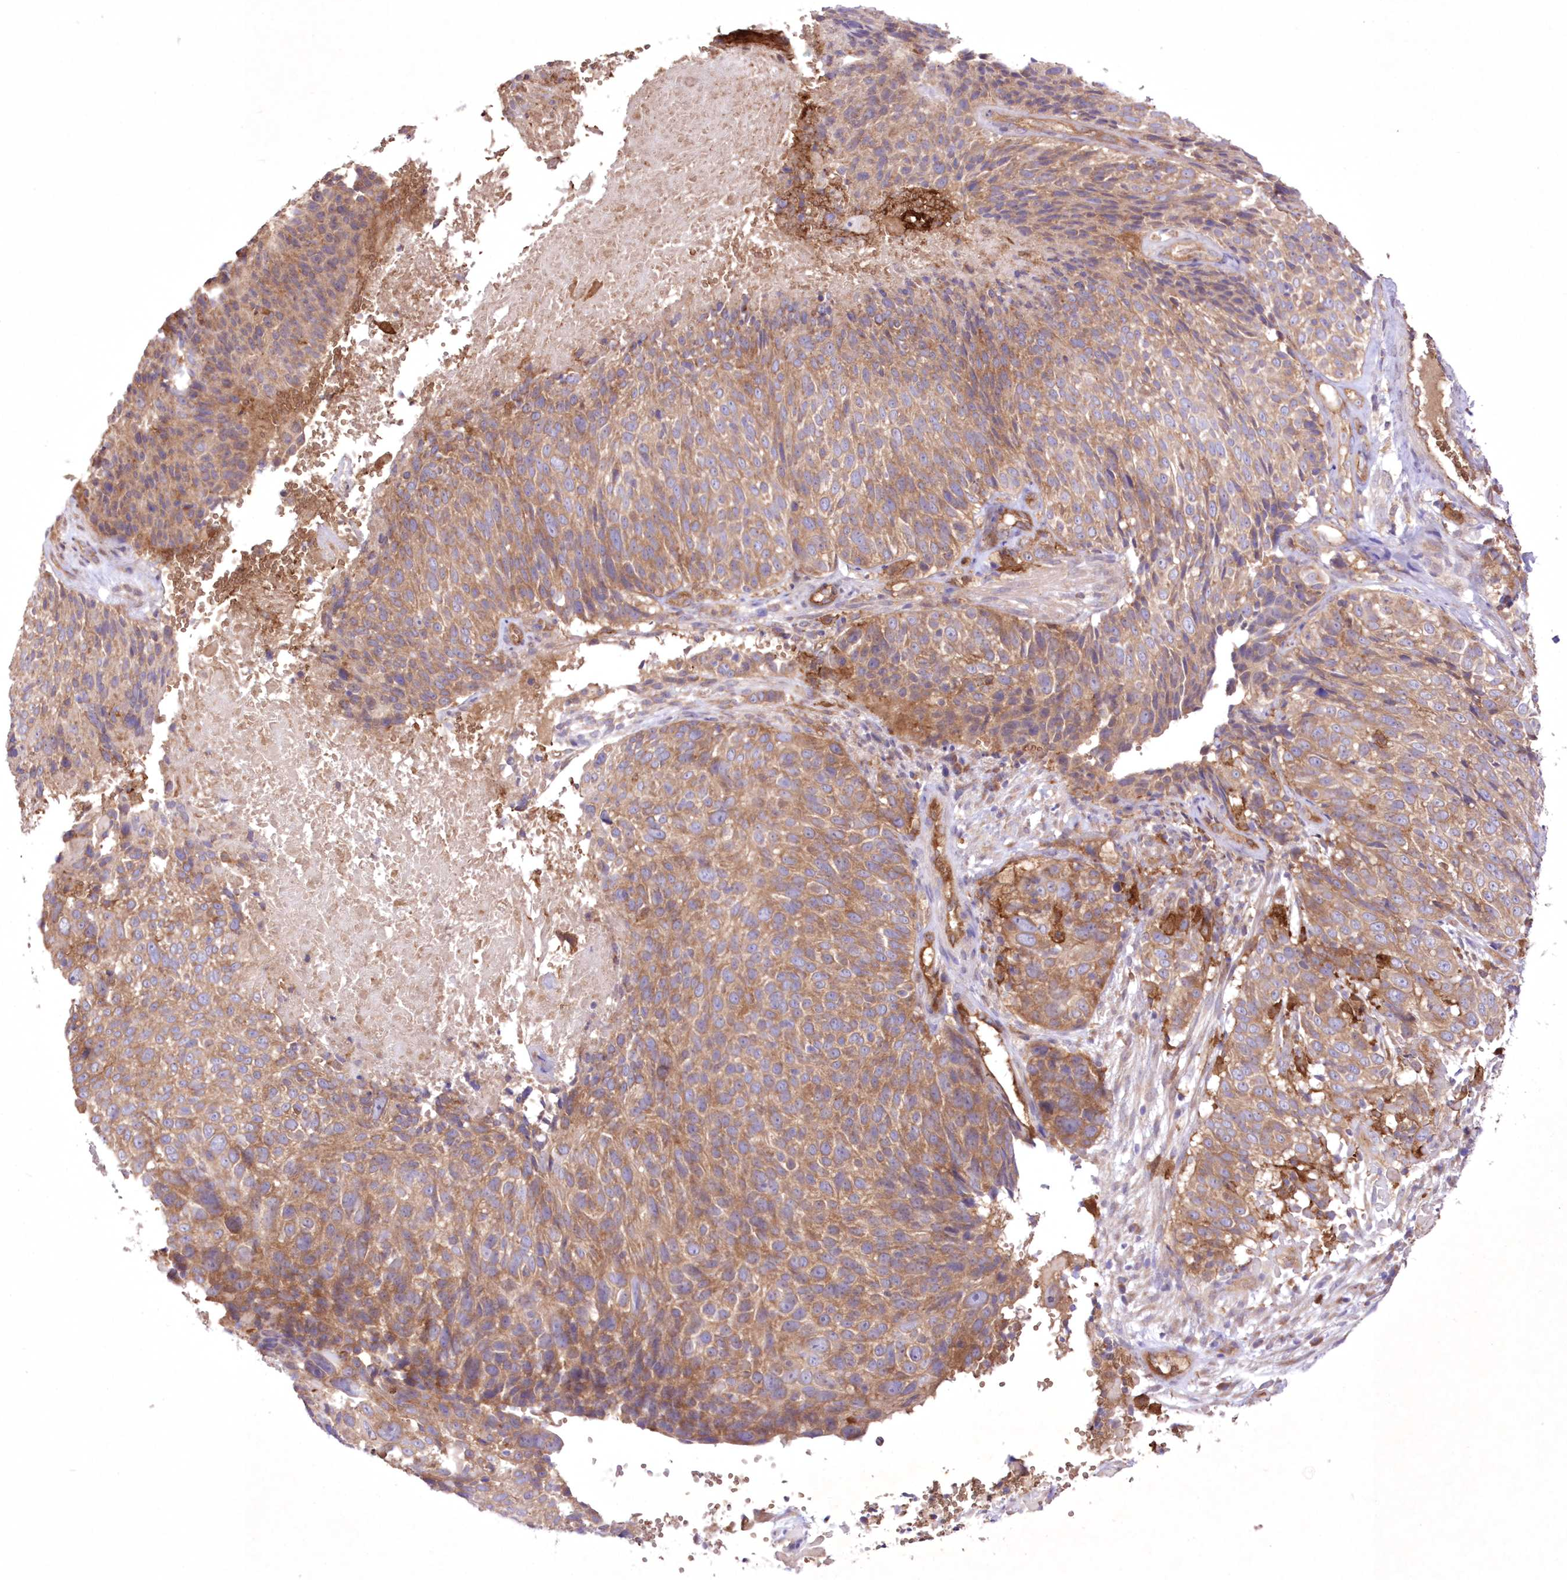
{"staining": {"intensity": "moderate", "quantity": ">75%", "location": "cytoplasmic/membranous"}, "tissue": "cervical cancer", "cell_type": "Tumor cells", "image_type": "cancer", "snomed": [{"axis": "morphology", "description": "Squamous cell carcinoma, NOS"}, {"axis": "topography", "description": "Cervix"}], "caption": "Squamous cell carcinoma (cervical) stained with DAB (3,3'-diaminobenzidine) IHC reveals medium levels of moderate cytoplasmic/membranous staining in approximately >75% of tumor cells. The protein of interest is shown in brown color, while the nuclei are stained blue.", "gene": "FCHO2", "patient": {"sex": "female", "age": 74}}